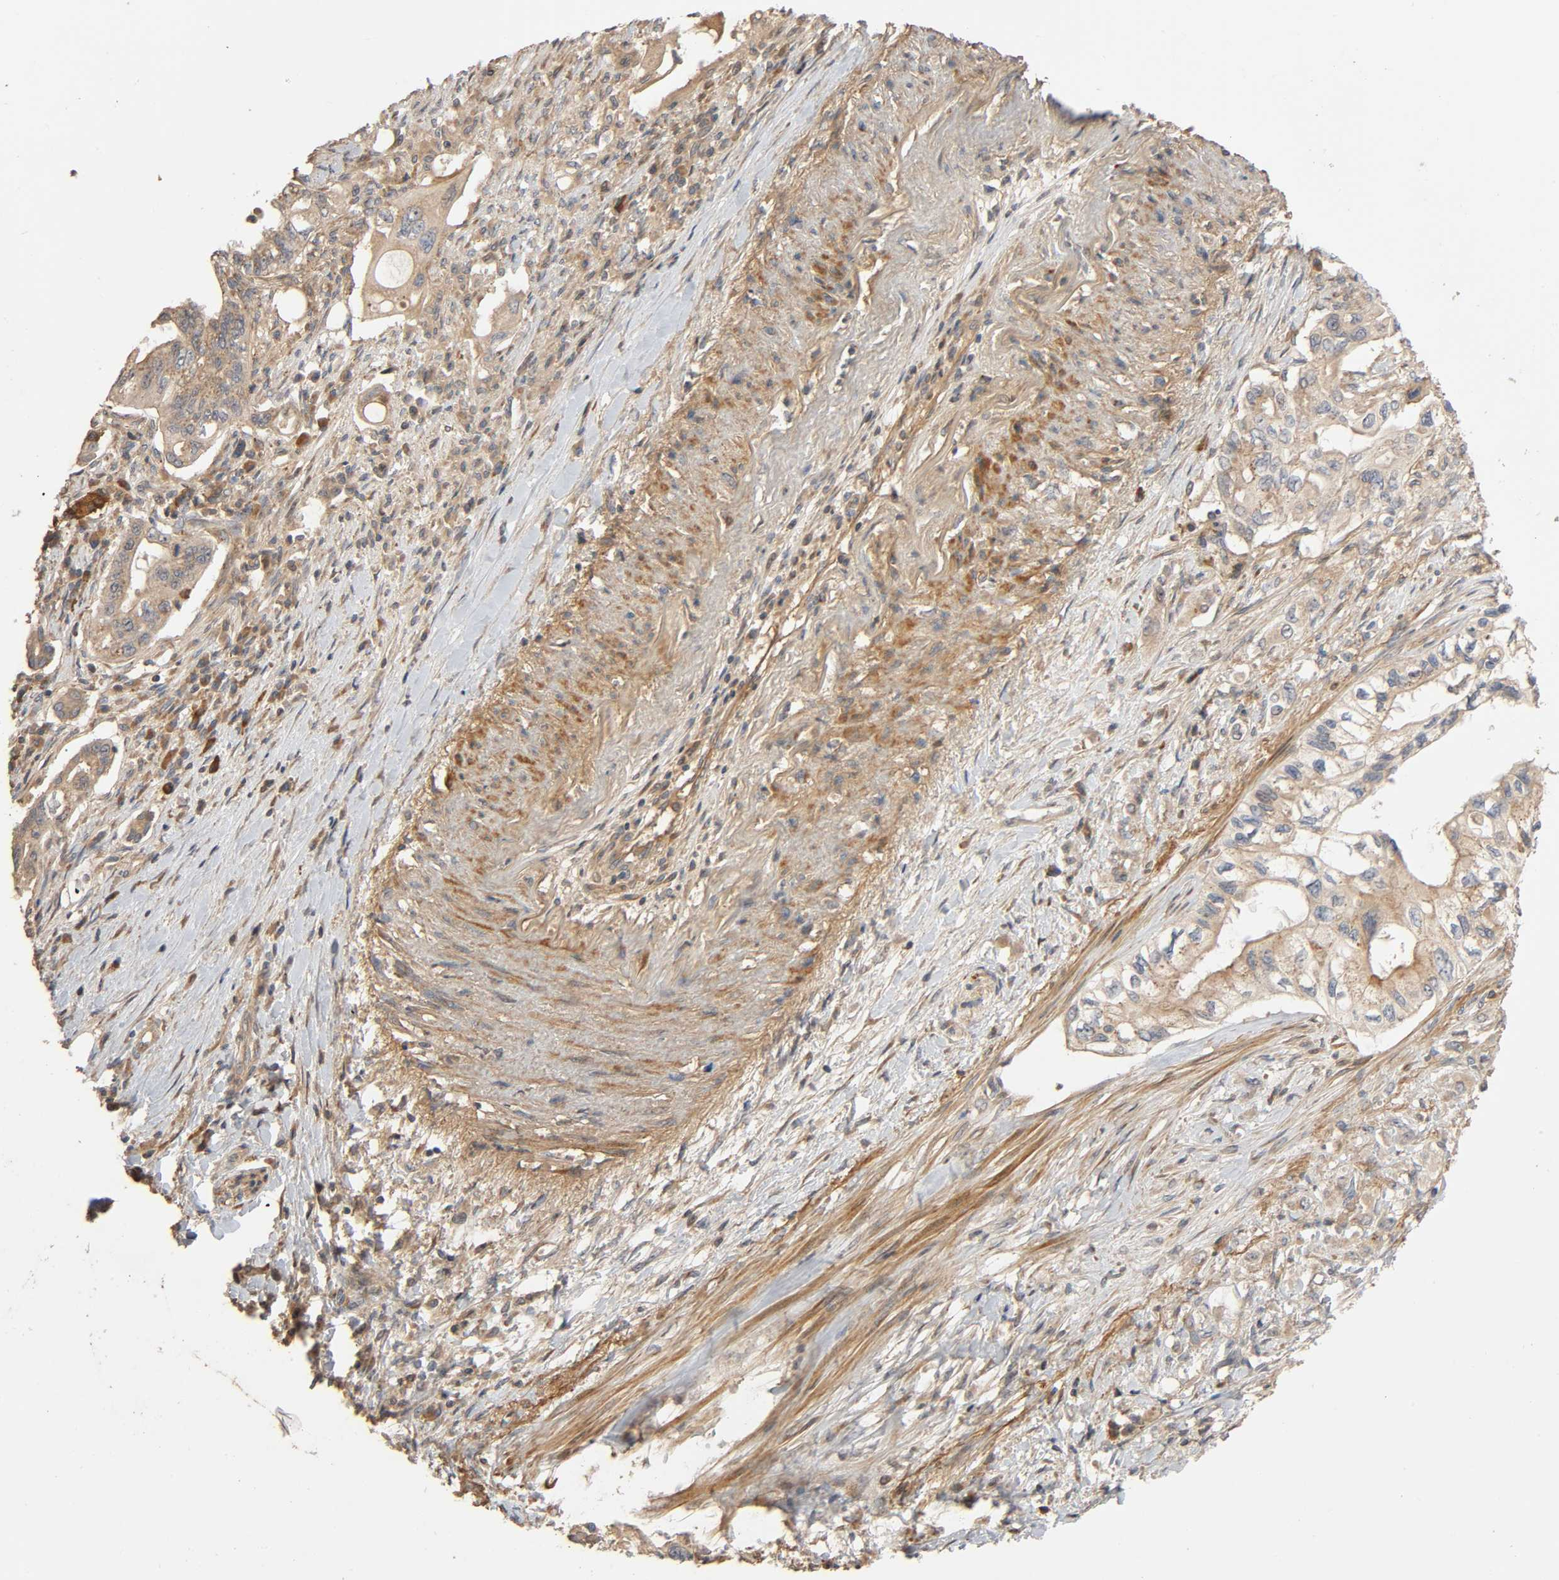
{"staining": {"intensity": "weak", "quantity": ">75%", "location": "cytoplasmic/membranous"}, "tissue": "pancreatic cancer", "cell_type": "Tumor cells", "image_type": "cancer", "snomed": [{"axis": "morphology", "description": "Normal tissue, NOS"}, {"axis": "topography", "description": "Pancreas"}], "caption": "Pancreatic cancer stained for a protein (brown) displays weak cytoplasmic/membranous positive staining in approximately >75% of tumor cells.", "gene": "SGSM1", "patient": {"sex": "male", "age": 42}}